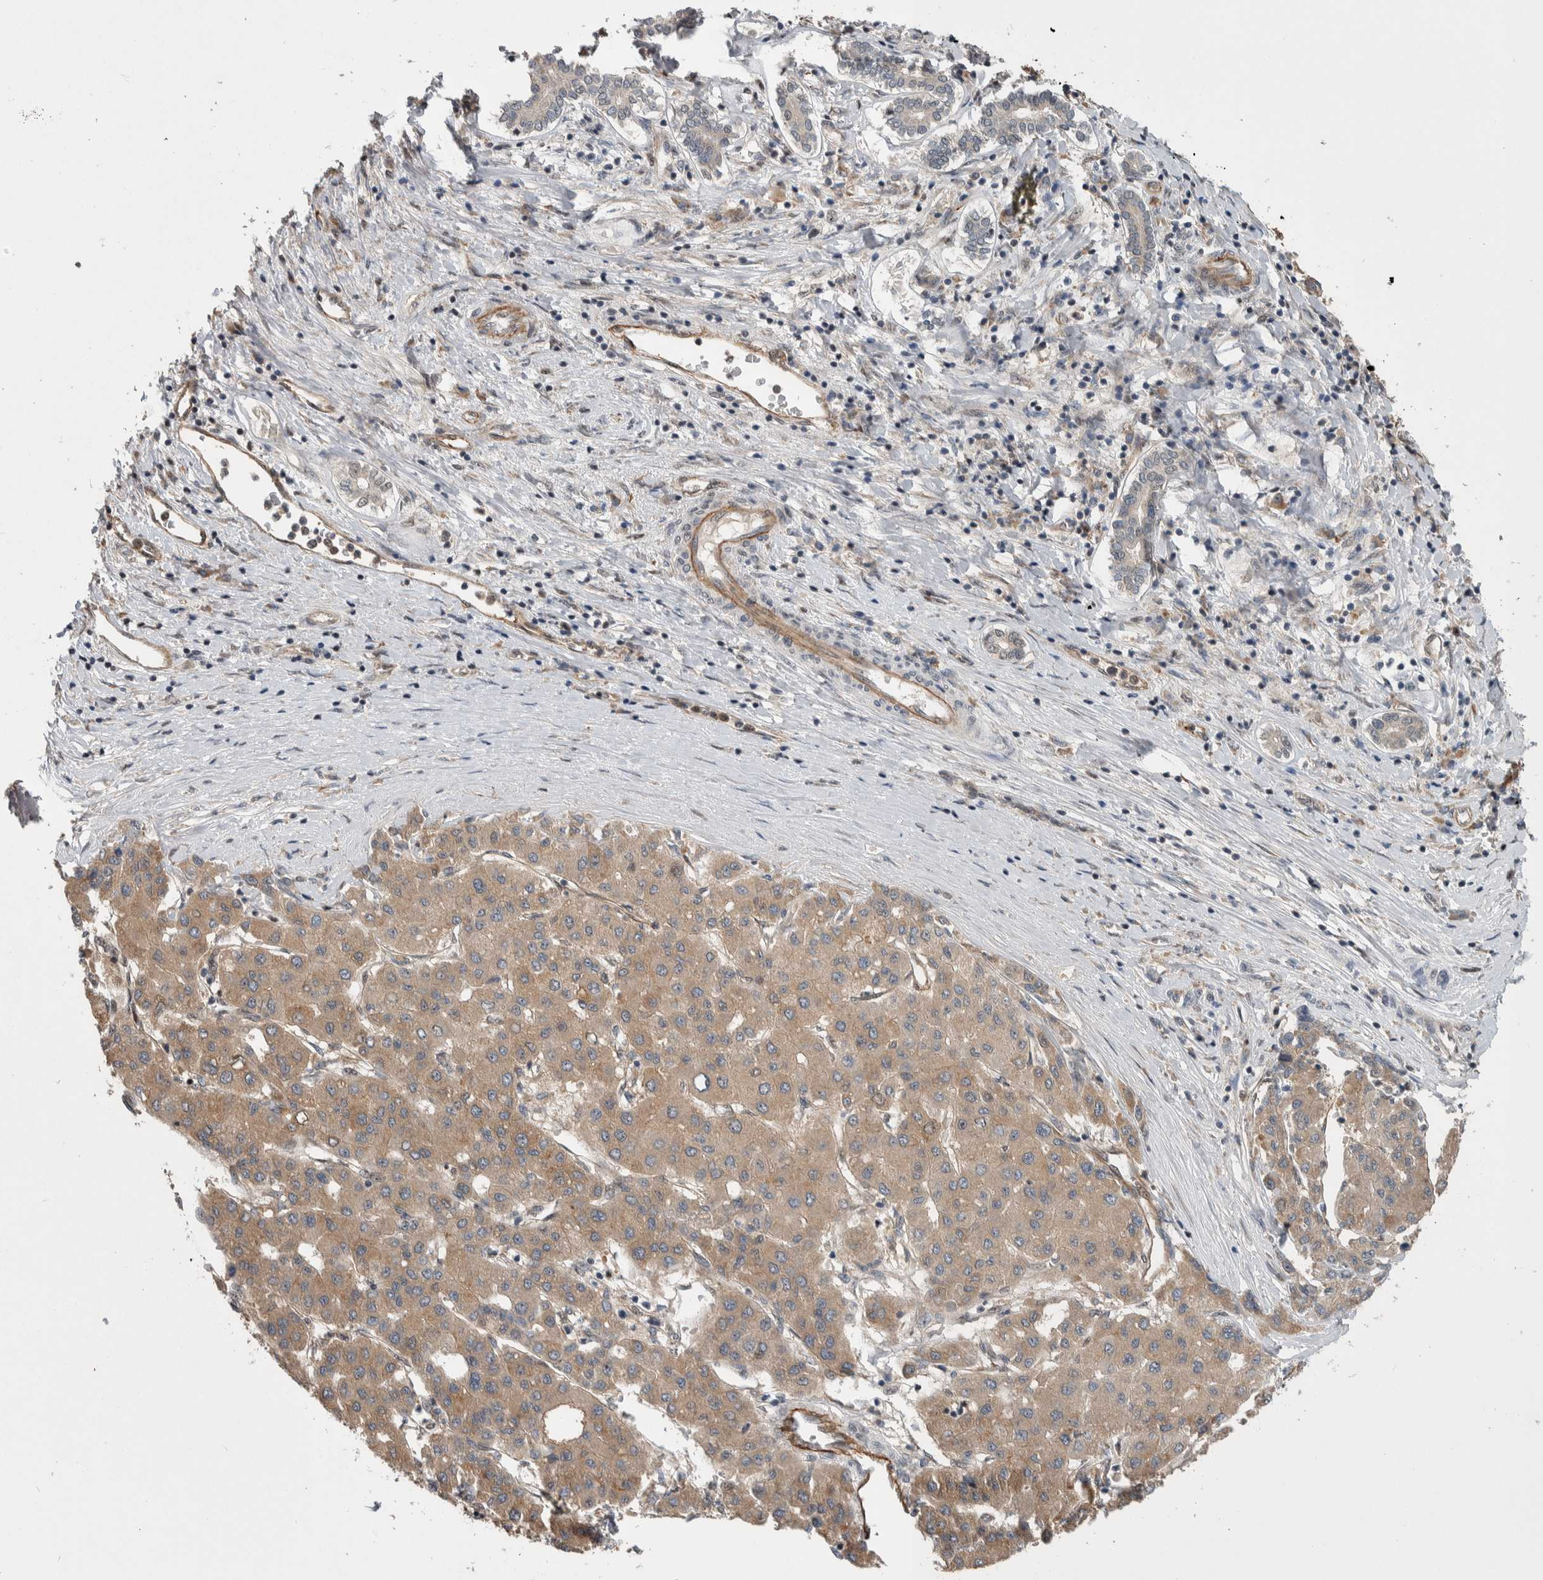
{"staining": {"intensity": "moderate", "quantity": ">75%", "location": "cytoplasmic/membranous"}, "tissue": "liver cancer", "cell_type": "Tumor cells", "image_type": "cancer", "snomed": [{"axis": "morphology", "description": "Carcinoma, Hepatocellular, NOS"}, {"axis": "topography", "description": "Liver"}], "caption": "A high-resolution micrograph shows IHC staining of hepatocellular carcinoma (liver), which displays moderate cytoplasmic/membranous staining in about >75% of tumor cells.", "gene": "PRDM4", "patient": {"sex": "male", "age": 65}}